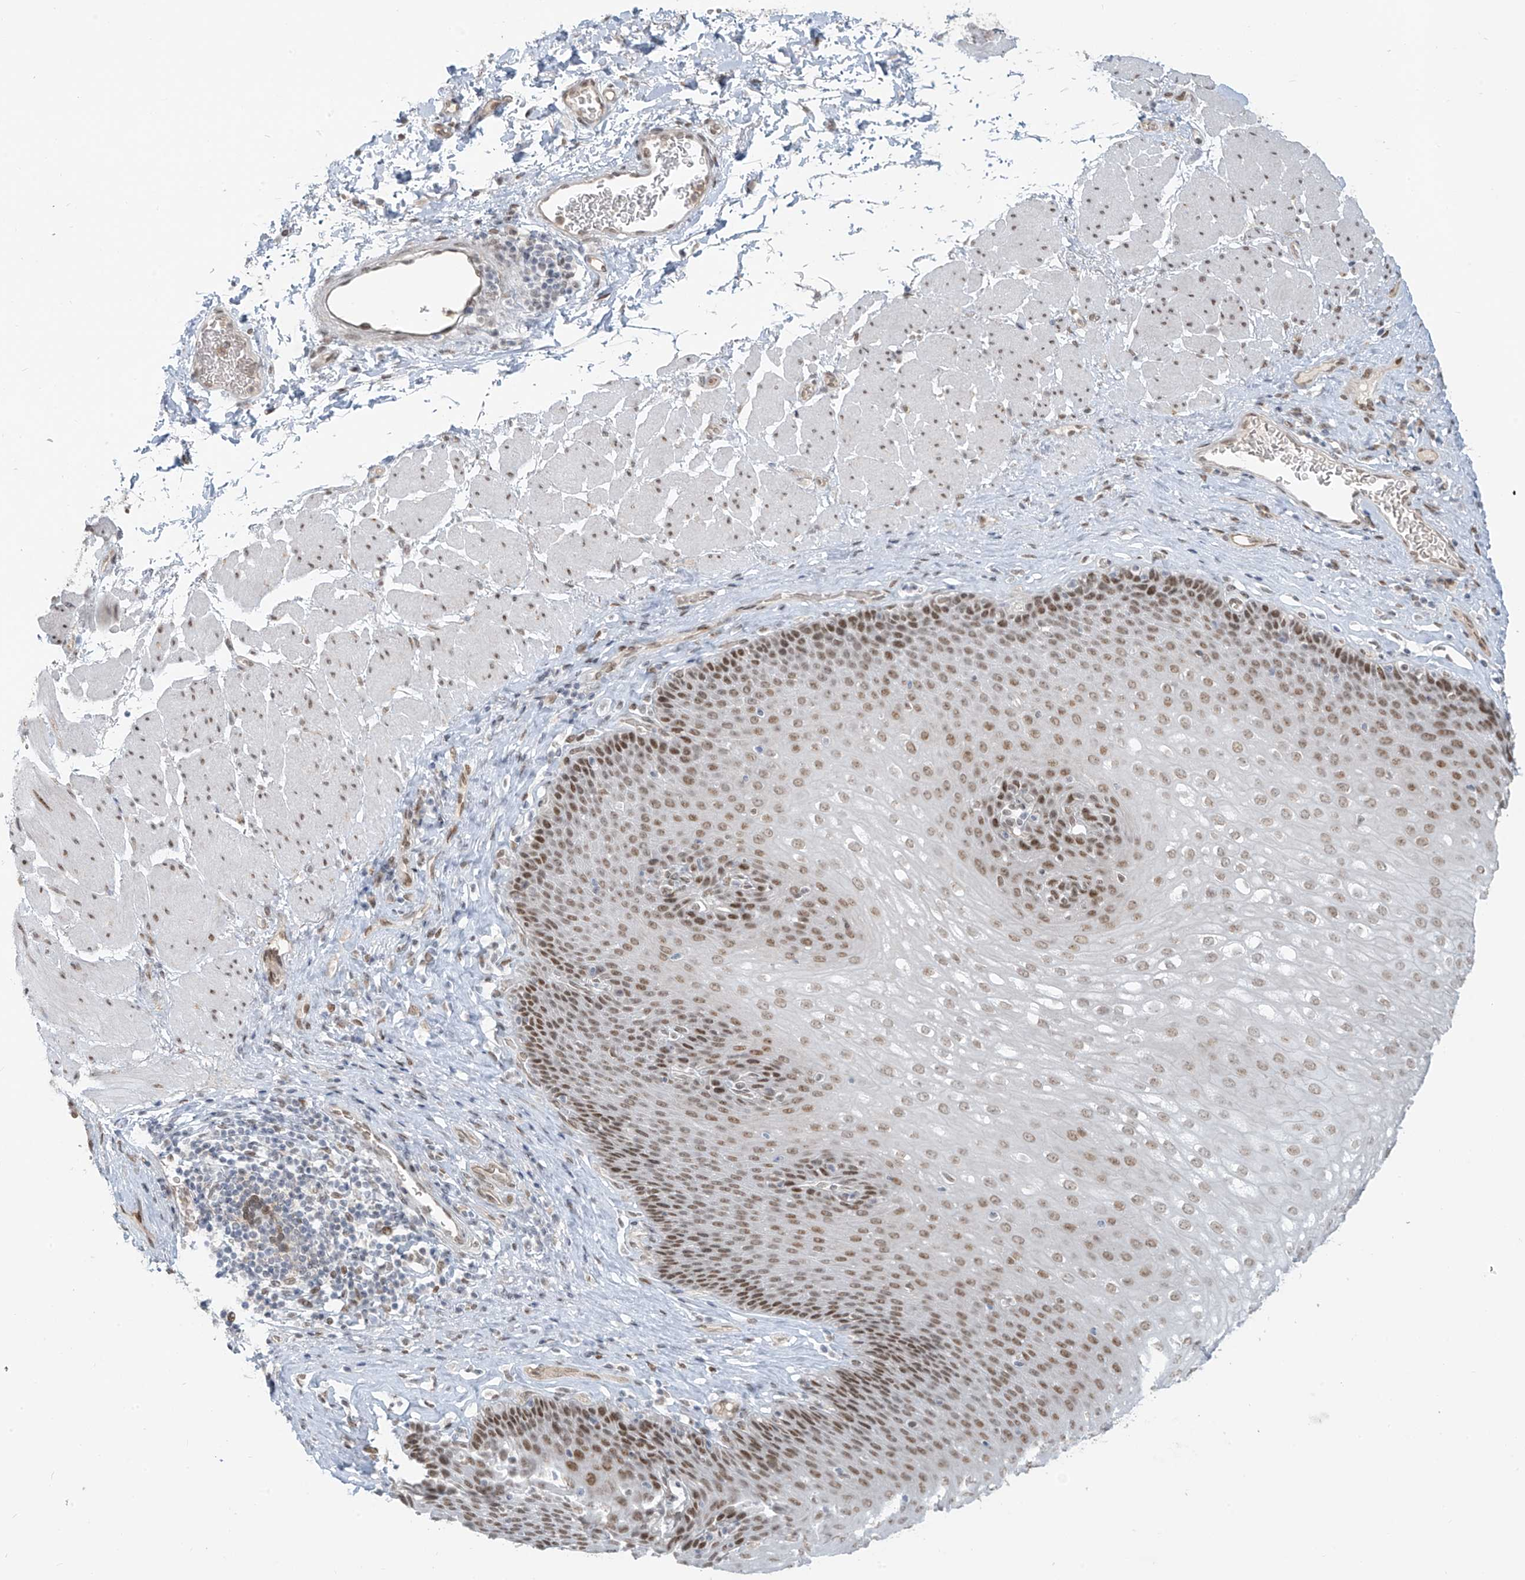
{"staining": {"intensity": "moderate", "quantity": ">75%", "location": "nuclear"}, "tissue": "esophagus", "cell_type": "Squamous epithelial cells", "image_type": "normal", "snomed": [{"axis": "morphology", "description": "Normal tissue, NOS"}, {"axis": "topography", "description": "Esophagus"}], "caption": "A high-resolution image shows immunohistochemistry staining of unremarkable esophagus, which displays moderate nuclear staining in approximately >75% of squamous epithelial cells.", "gene": "MCM9", "patient": {"sex": "female", "age": 66}}